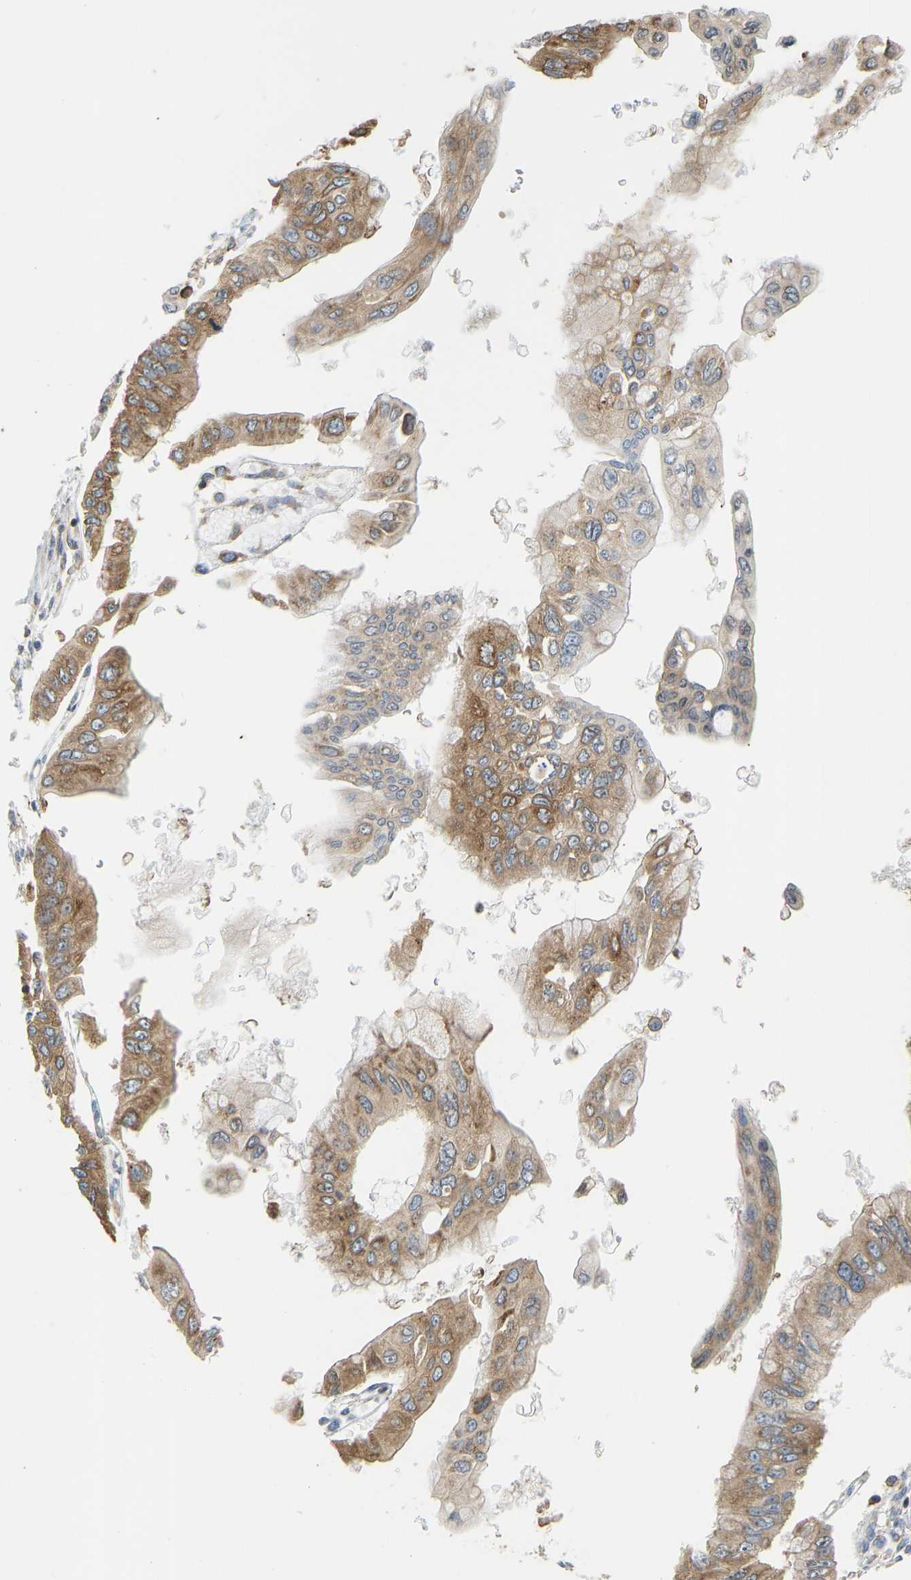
{"staining": {"intensity": "moderate", "quantity": ">75%", "location": "cytoplasmic/membranous"}, "tissue": "pancreatic cancer", "cell_type": "Tumor cells", "image_type": "cancer", "snomed": [{"axis": "morphology", "description": "Adenocarcinoma, NOS"}, {"axis": "topography", "description": "Pancreas"}], "caption": "A brown stain highlights moderate cytoplasmic/membranous staining of a protein in human pancreatic cancer tumor cells.", "gene": "RPS6KB2", "patient": {"sex": "female", "age": 77}}